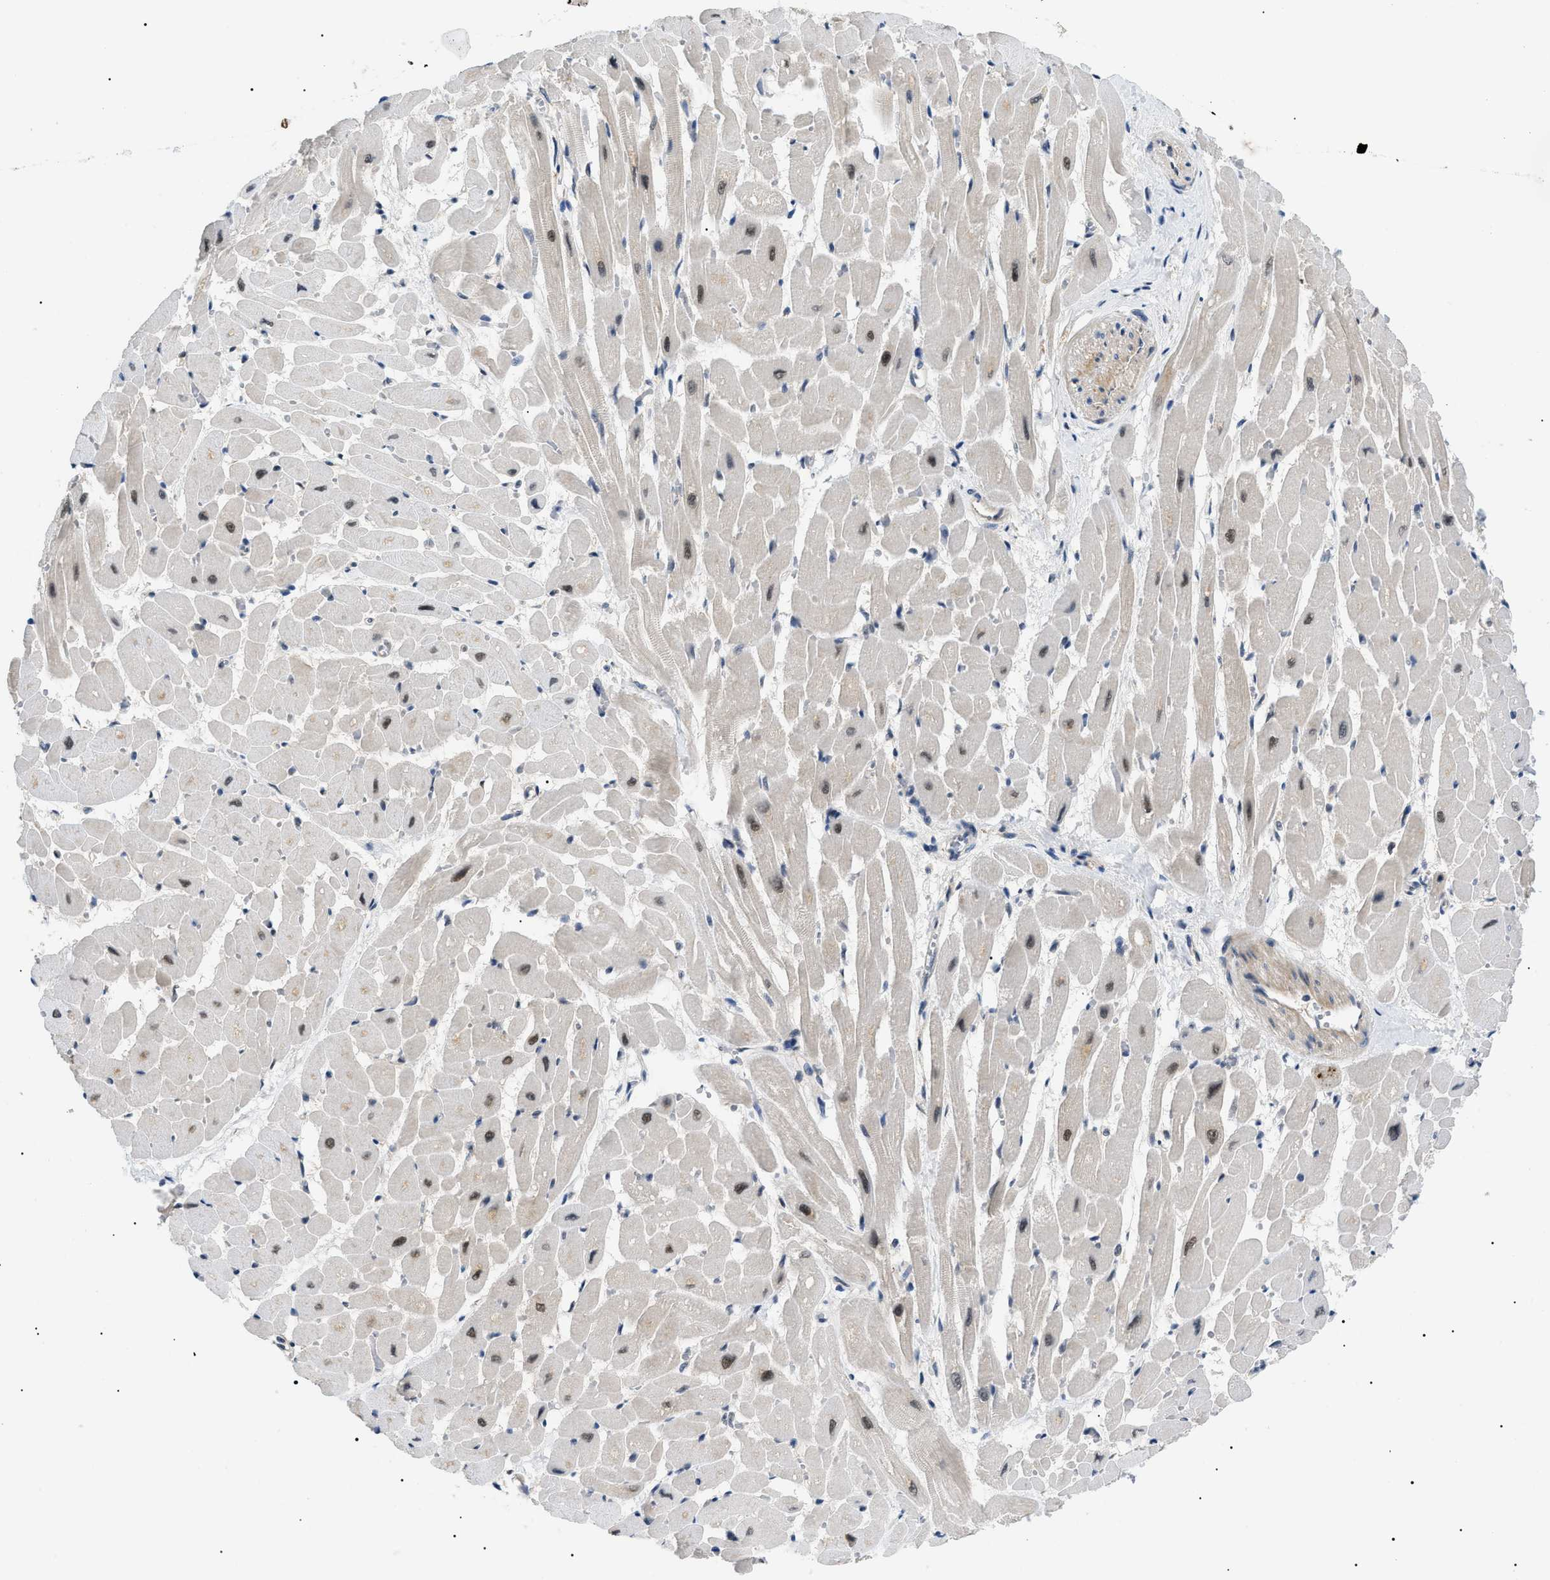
{"staining": {"intensity": "weak", "quantity": ">75%", "location": "cytoplasmic/membranous,nuclear"}, "tissue": "heart muscle", "cell_type": "Cardiomyocytes", "image_type": "normal", "snomed": [{"axis": "morphology", "description": "Normal tissue, NOS"}, {"axis": "topography", "description": "Heart"}], "caption": "High-power microscopy captured an immunohistochemistry (IHC) photomicrograph of benign heart muscle, revealing weak cytoplasmic/membranous,nuclear positivity in about >75% of cardiomyocytes. Immunohistochemistry (ihc) stains the protein in brown and the nuclei are stained blue.", "gene": "RBM15", "patient": {"sex": "male", "age": 45}}